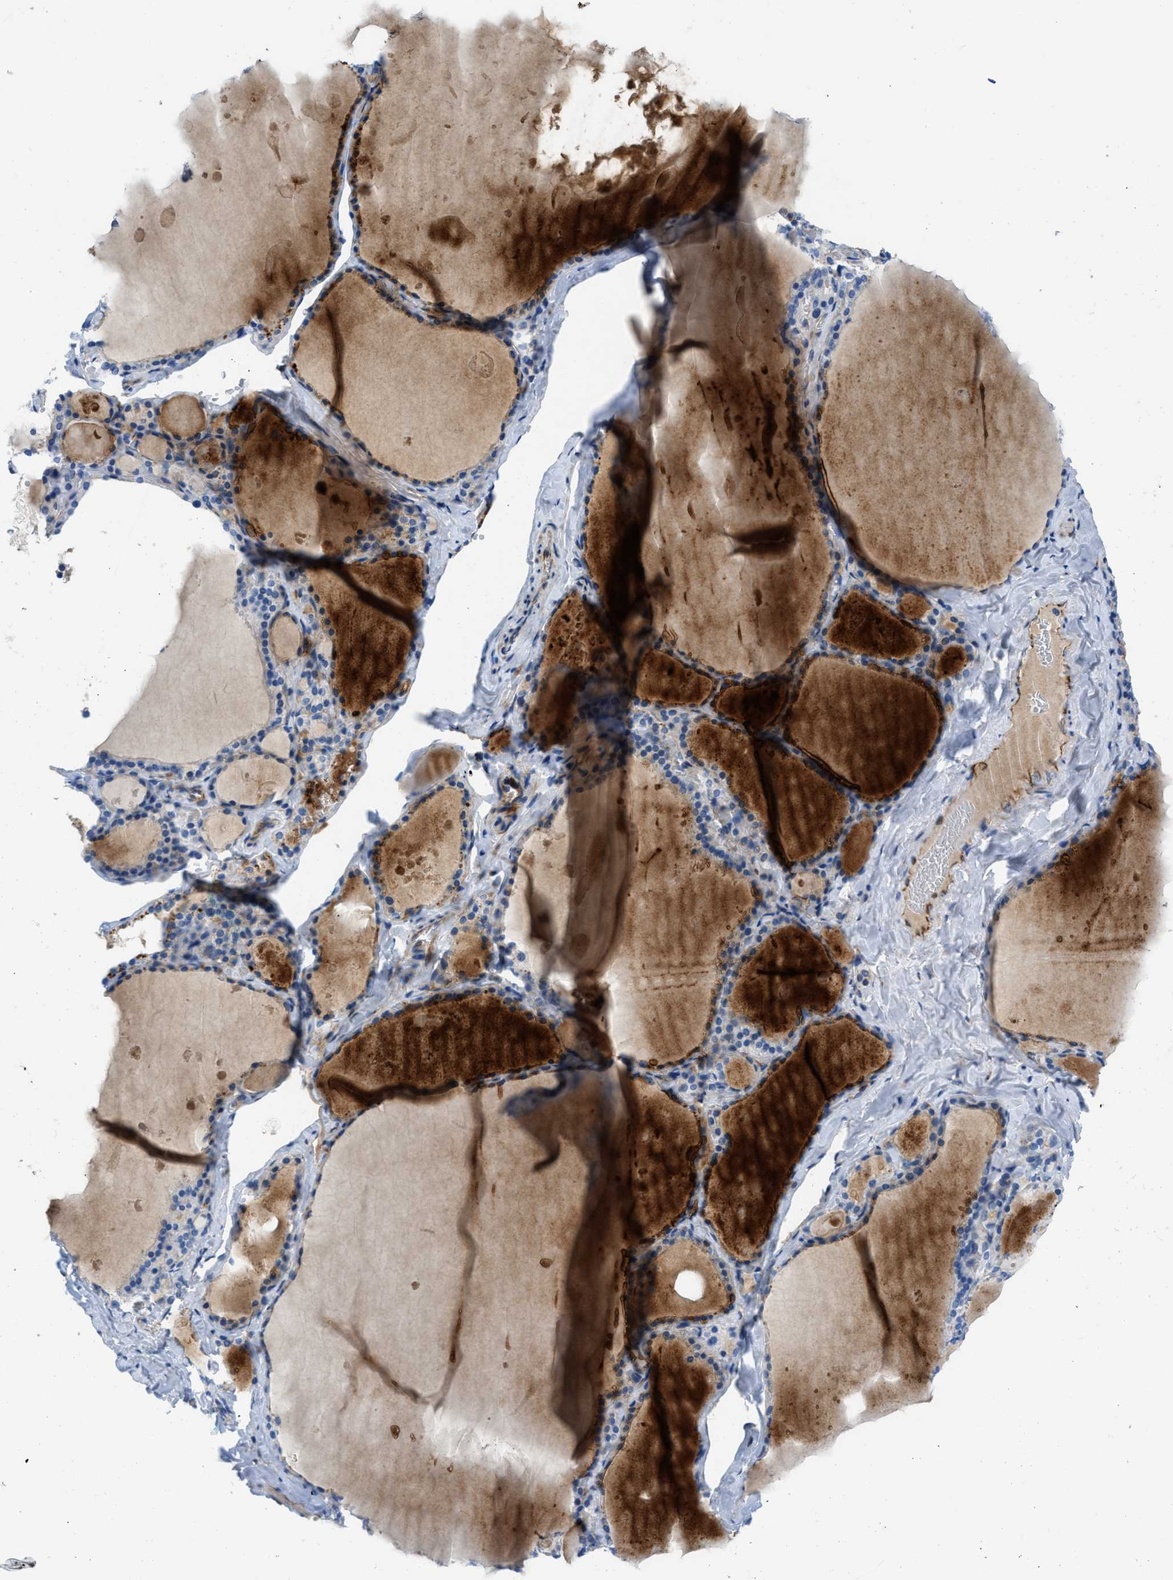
{"staining": {"intensity": "moderate", "quantity": "<25%", "location": "cytoplasmic/membranous"}, "tissue": "thyroid gland", "cell_type": "Glandular cells", "image_type": "normal", "snomed": [{"axis": "morphology", "description": "Normal tissue, NOS"}, {"axis": "topography", "description": "Thyroid gland"}], "caption": "An immunohistochemistry micrograph of benign tissue is shown. Protein staining in brown shows moderate cytoplasmic/membranous positivity in thyroid gland within glandular cells.", "gene": "XCR1", "patient": {"sex": "male", "age": 56}}